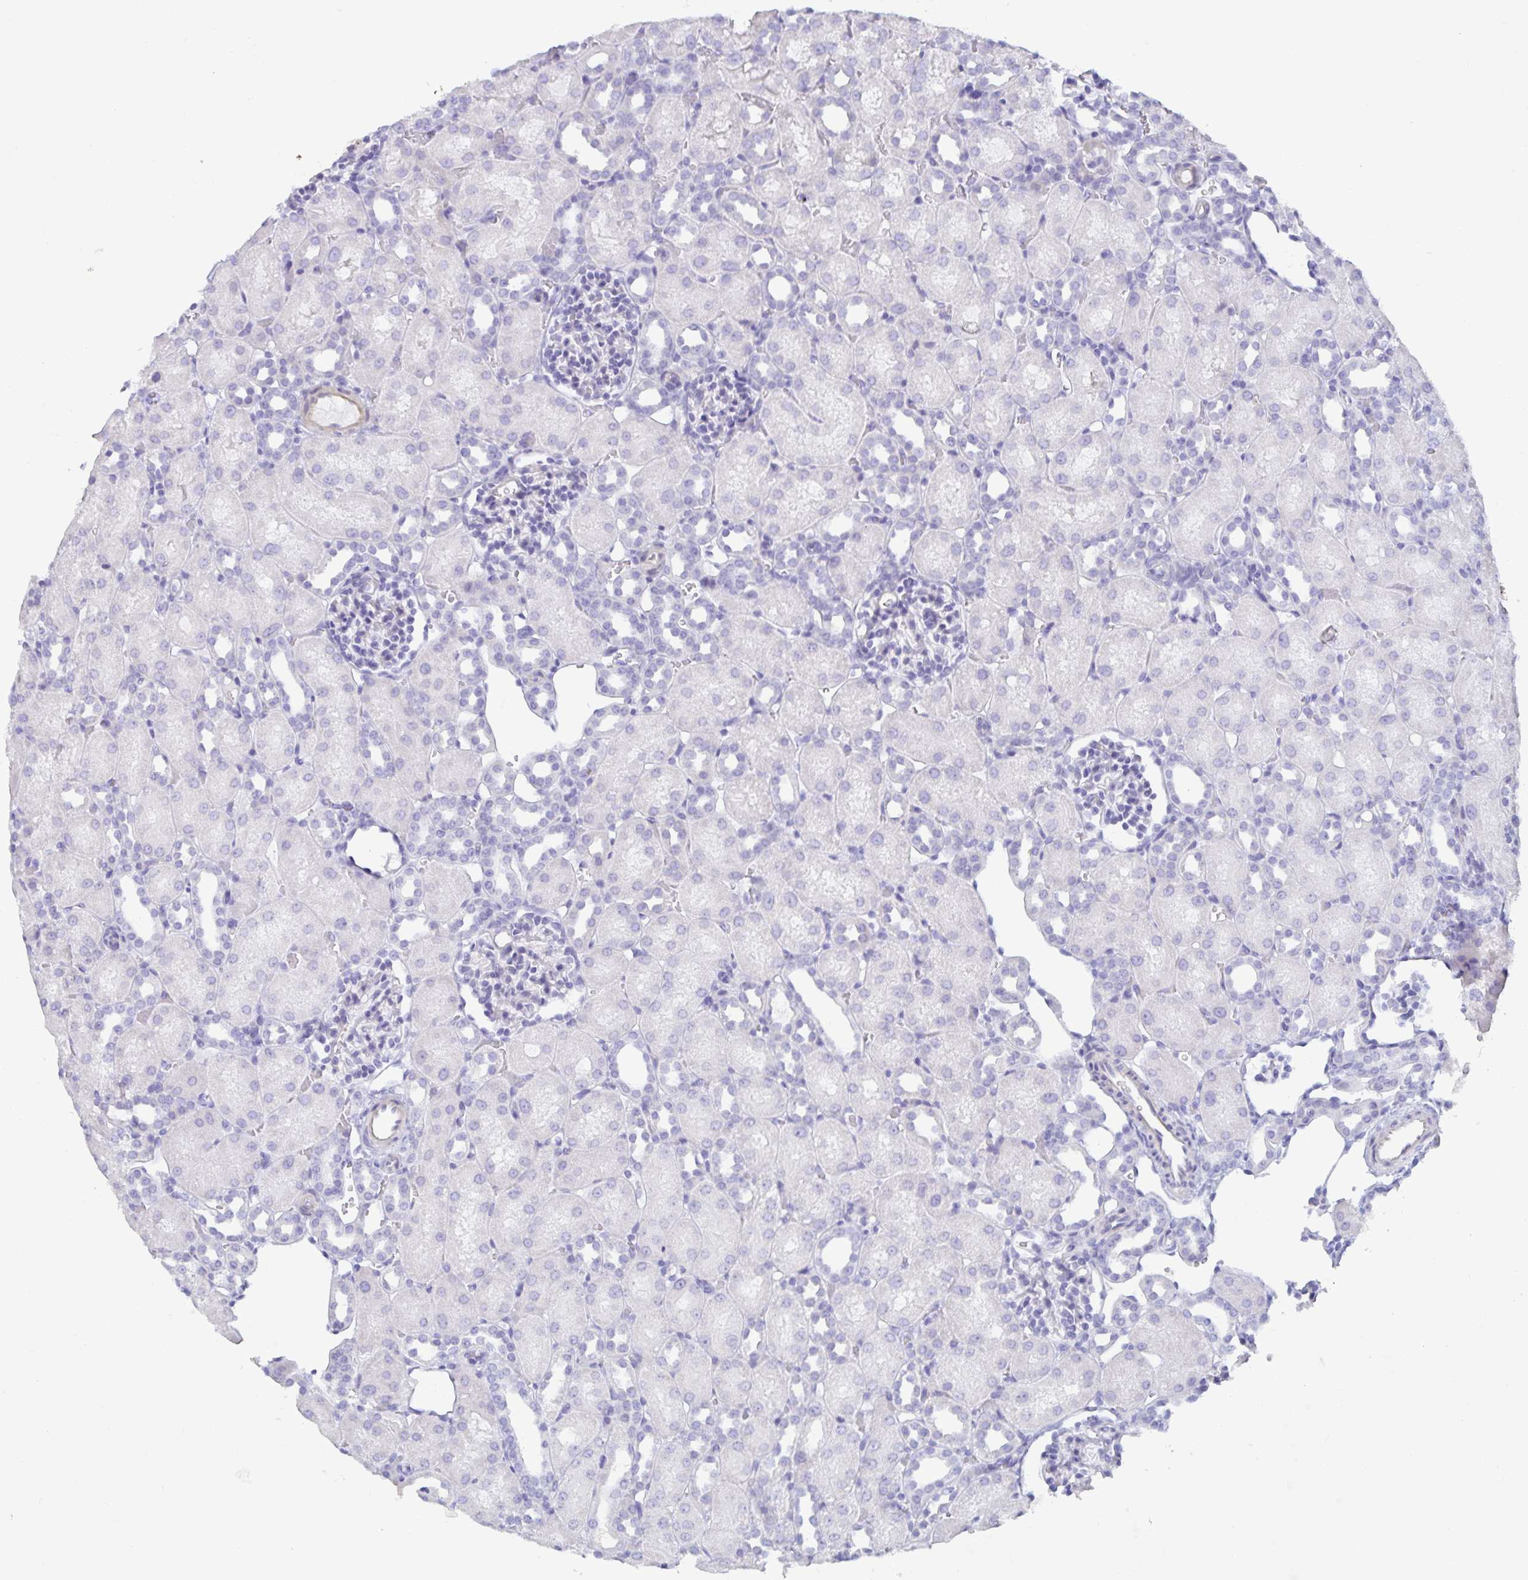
{"staining": {"intensity": "negative", "quantity": "none", "location": "none"}, "tissue": "kidney", "cell_type": "Cells in glomeruli", "image_type": "normal", "snomed": [{"axis": "morphology", "description": "Normal tissue, NOS"}, {"axis": "topography", "description": "Kidney"}], "caption": "Immunohistochemistry of normal kidney exhibits no positivity in cells in glomeruli.", "gene": "SPAG4", "patient": {"sex": "male", "age": 1}}